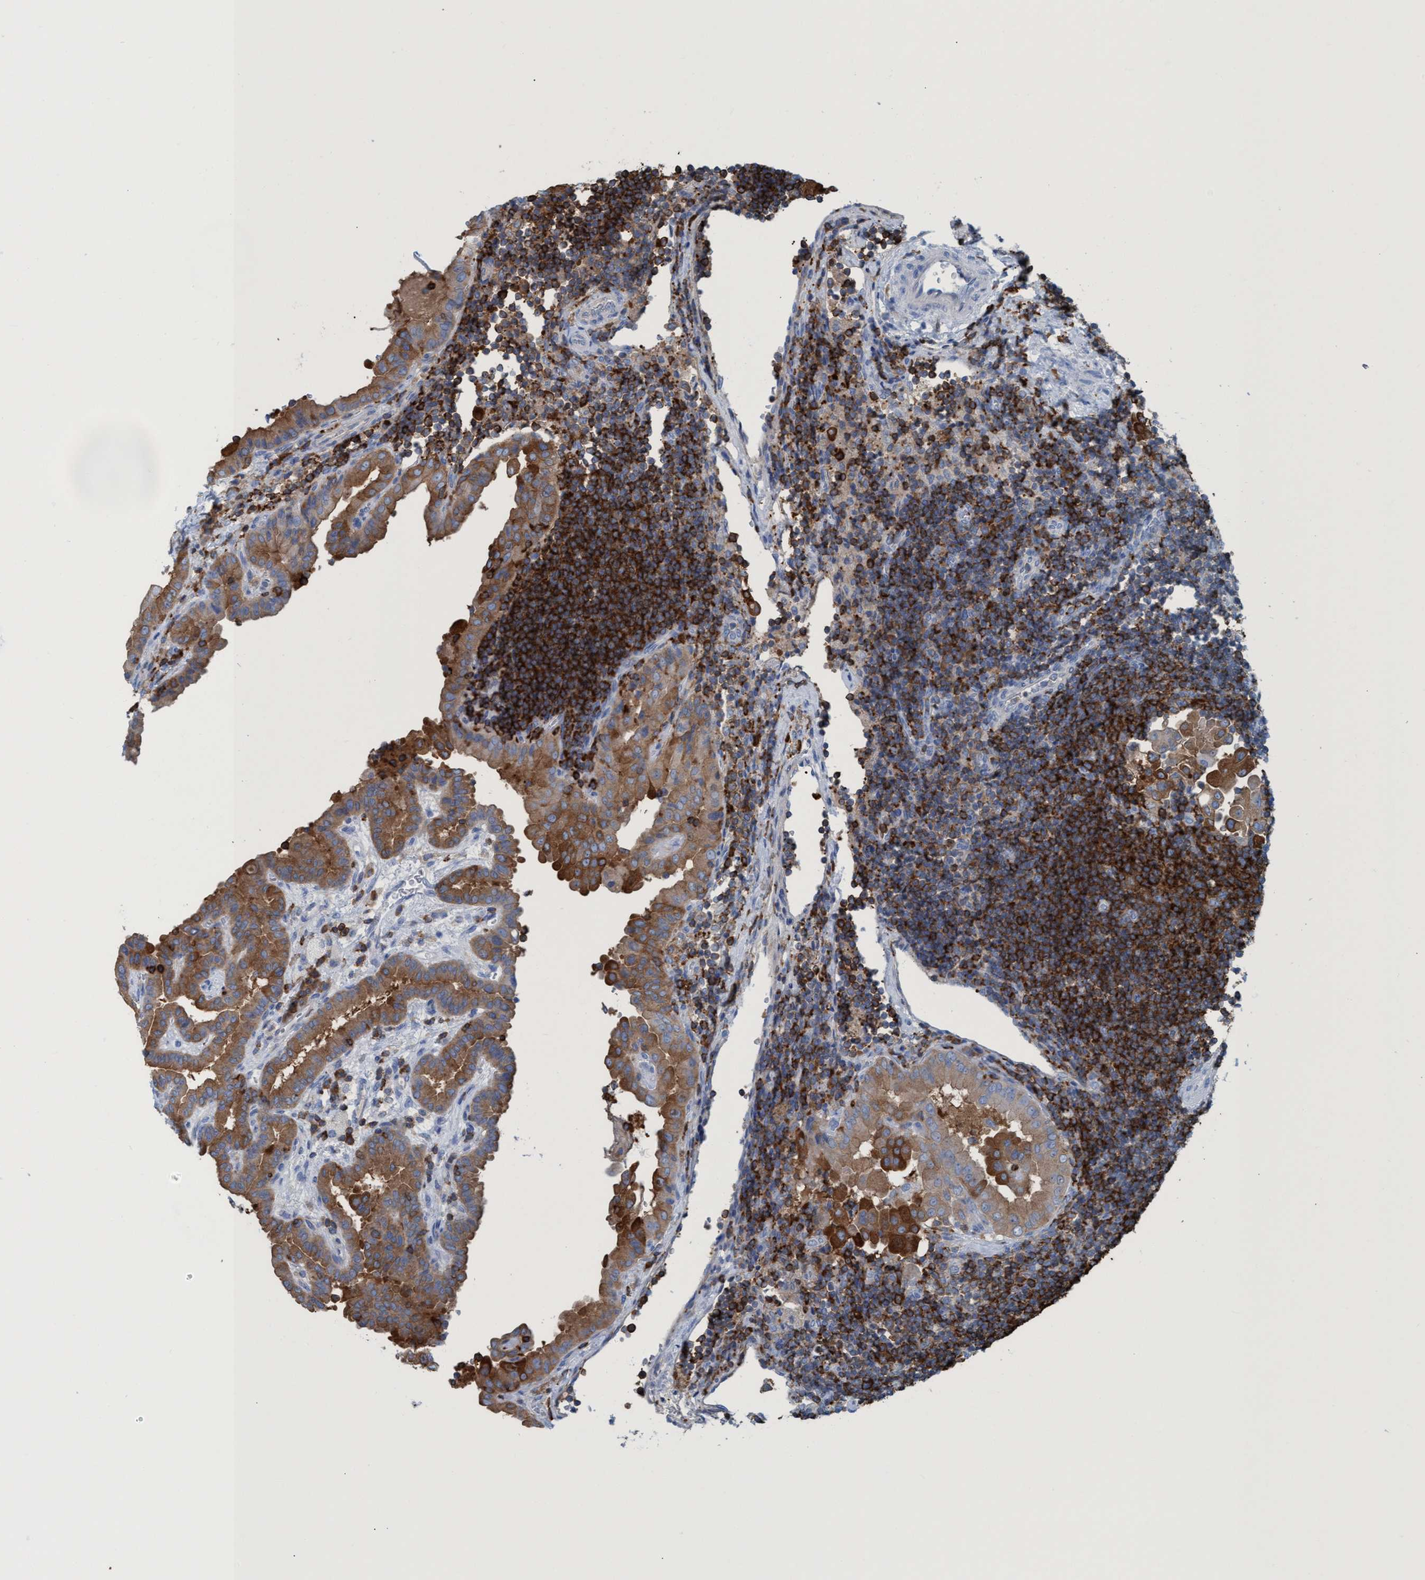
{"staining": {"intensity": "moderate", "quantity": ">75%", "location": "cytoplasmic/membranous"}, "tissue": "thyroid cancer", "cell_type": "Tumor cells", "image_type": "cancer", "snomed": [{"axis": "morphology", "description": "Papillary adenocarcinoma, NOS"}, {"axis": "topography", "description": "Thyroid gland"}], "caption": "Tumor cells display medium levels of moderate cytoplasmic/membranous expression in approximately >75% of cells in thyroid cancer. Using DAB (brown) and hematoxylin (blue) stains, captured at high magnification using brightfield microscopy.", "gene": "EZR", "patient": {"sex": "male", "age": 33}}